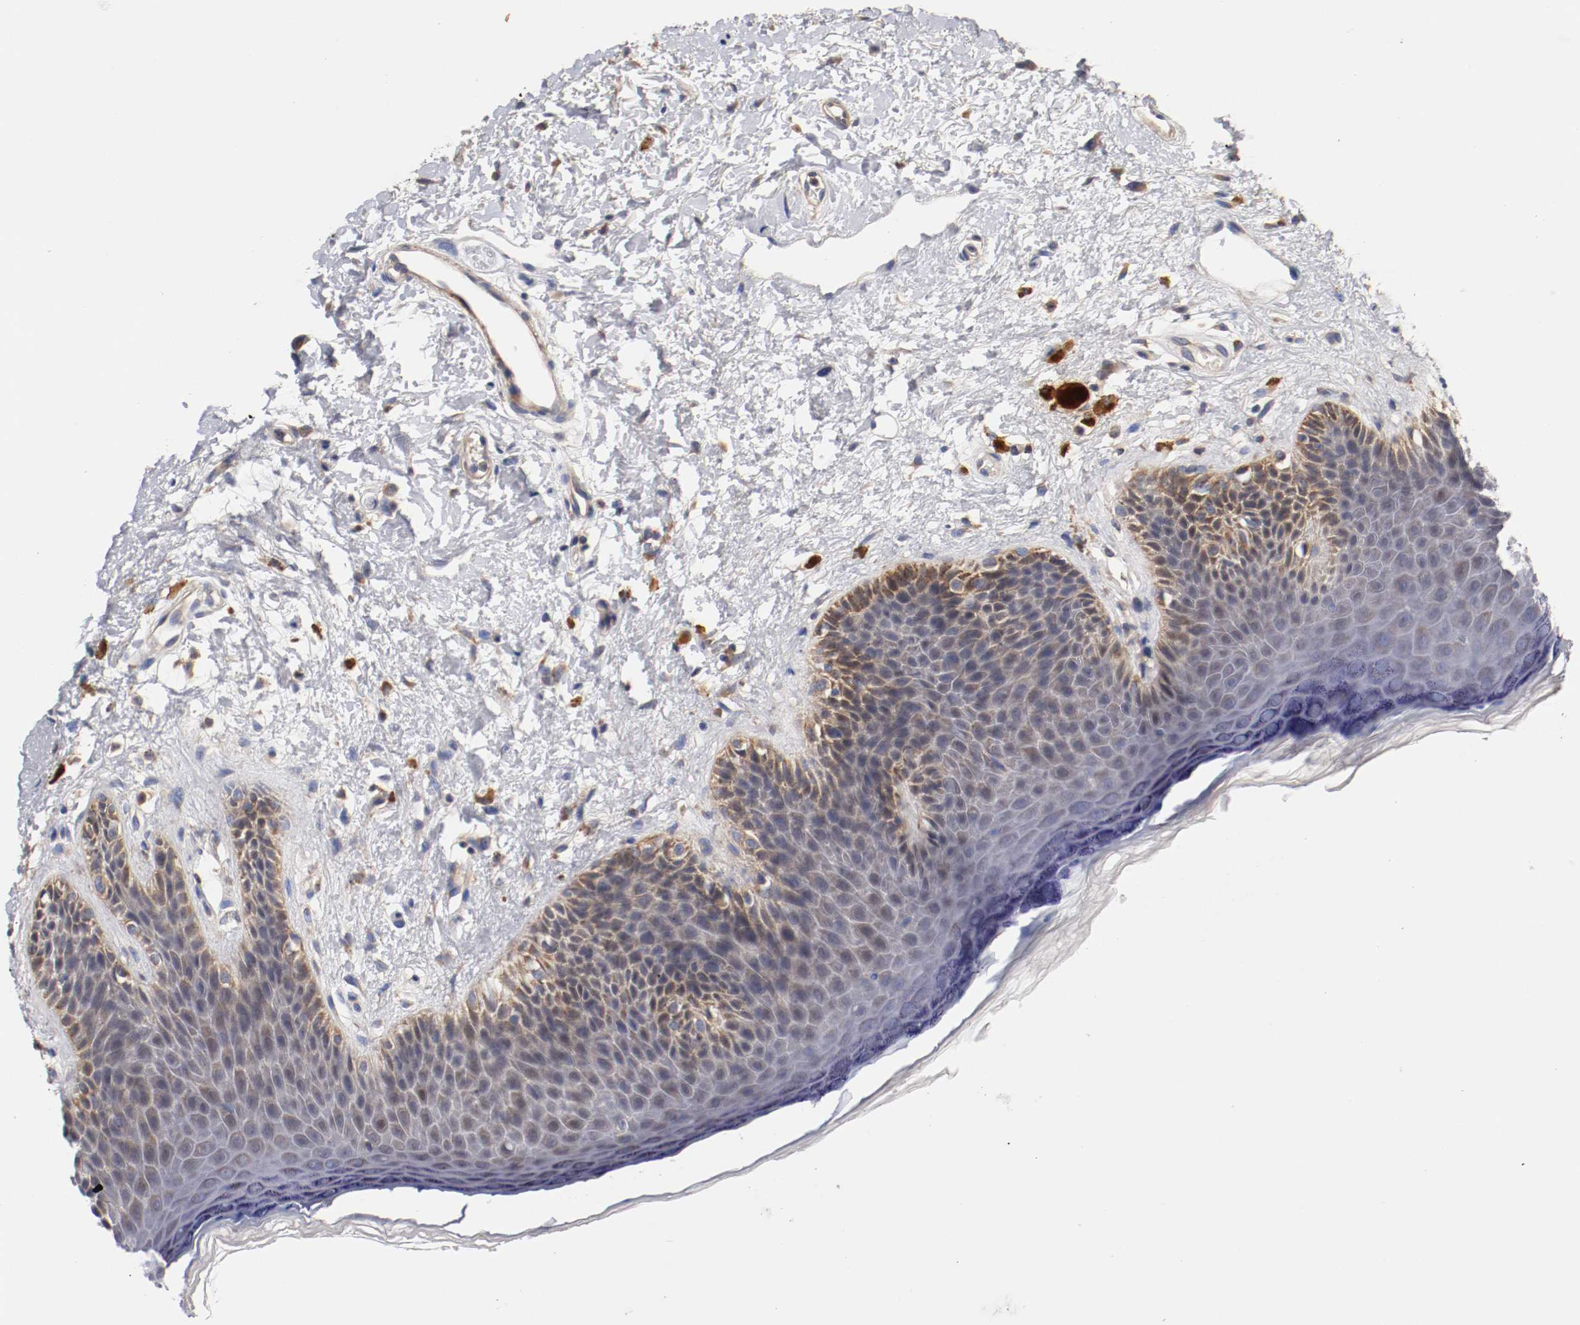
{"staining": {"intensity": "moderate", "quantity": "25%-75%", "location": "cytoplasmic/membranous"}, "tissue": "skin", "cell_type": "Epidermal cells", "image_type": "normal", "snomed": [{"axis": "morphology", "description": "Normal tissue, NOS"}, {"axis": "topography", "description": "Anal"}], "caption": "Brown immunohistochemical staining in unremarkable skin exhibits moderate cytoplasmic/membranous staining in approximately 25%-75% of epidermal cells. The staining is performed using DAB brown chromogen to label protein expression. The nuclei are counter-stained blue using hematoxylin.", "gene": "SEMA5A", "patient": {"sex": "female", "age": 46}}